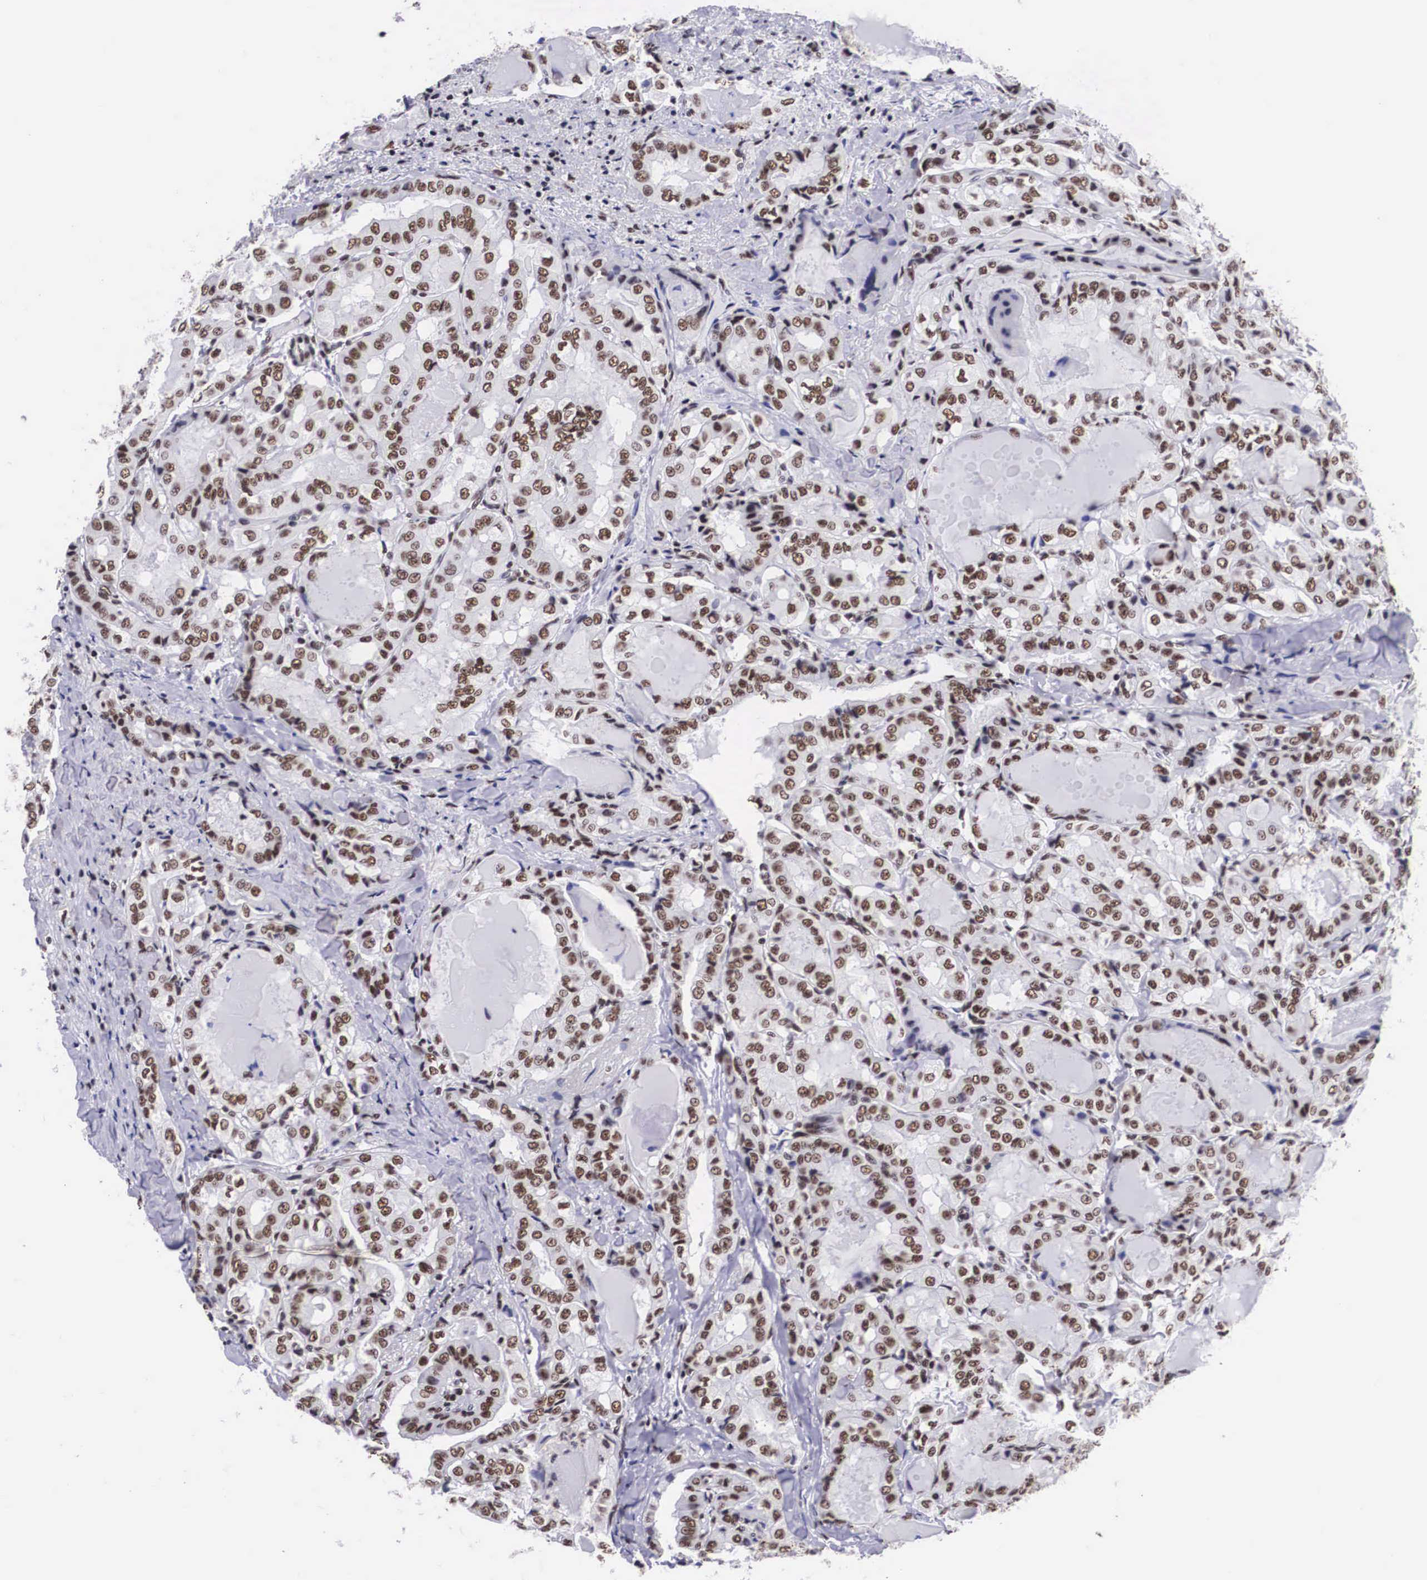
{"staining": {"intensity": "moderate", "quantity": ">75%", "location": "nuclear"}, "tissue": "thyroid cancer", "cell_type": "Tumor cells", "image_type": "cancer", "snomed": [{"axis": "morphology", "description": "Papillary adenocarcinoma, NOS"}, {"axis": "topography", "description": "Thyroid gland"}], "caption": "IHC histopathology image of neoplastic tissue: thyroid cancer (papillary adenocarcinoma) stained using IHC demonstrates medium levels of moderate protein expression localized specifically in the nuclear of tumor cells, appearing as a nuclear brown color.", "gene": "SF3A1", "patient": {"sex": "female", "age": 71}}